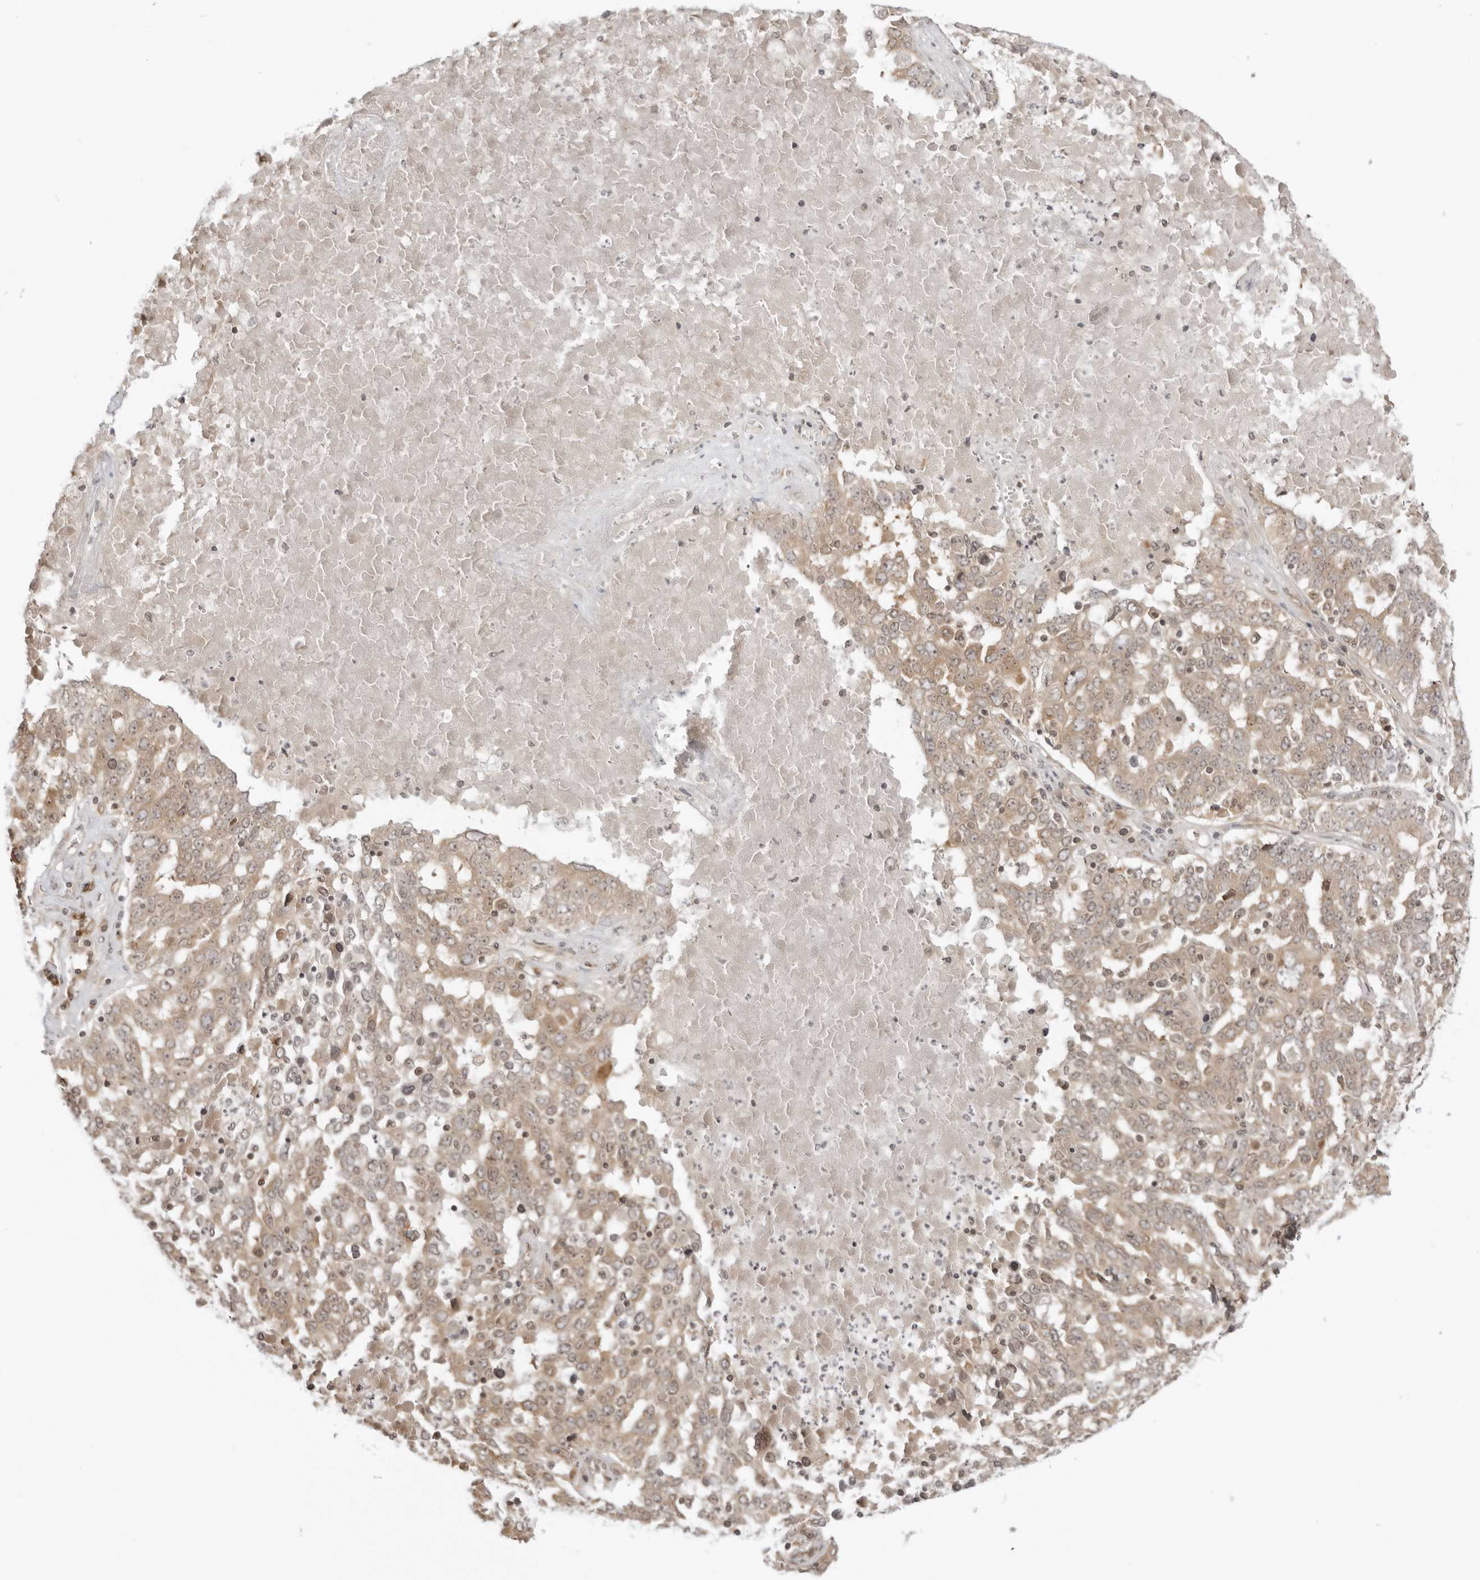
{"staining": {"intensity": "moderate", "quantity": ">75%", "location": "cytoplasmic/membranous"}, "tissue": "ovarian cancer", "cell_type": "Tumor cells", "image_type": "cancer", "snomed": [{"axis": "morphology", "description": "Carcinoma, endometroid"}, {"axis": "topography", "description": "Ovary"}], "caption": "Ovarian cancer stained with a brown dye shows moderate cytoplasmic/membranous positive expression in about >75% of tumor cells.", "gene": "PRRC2C", "patient": {"sex": "female", "age": 62}}